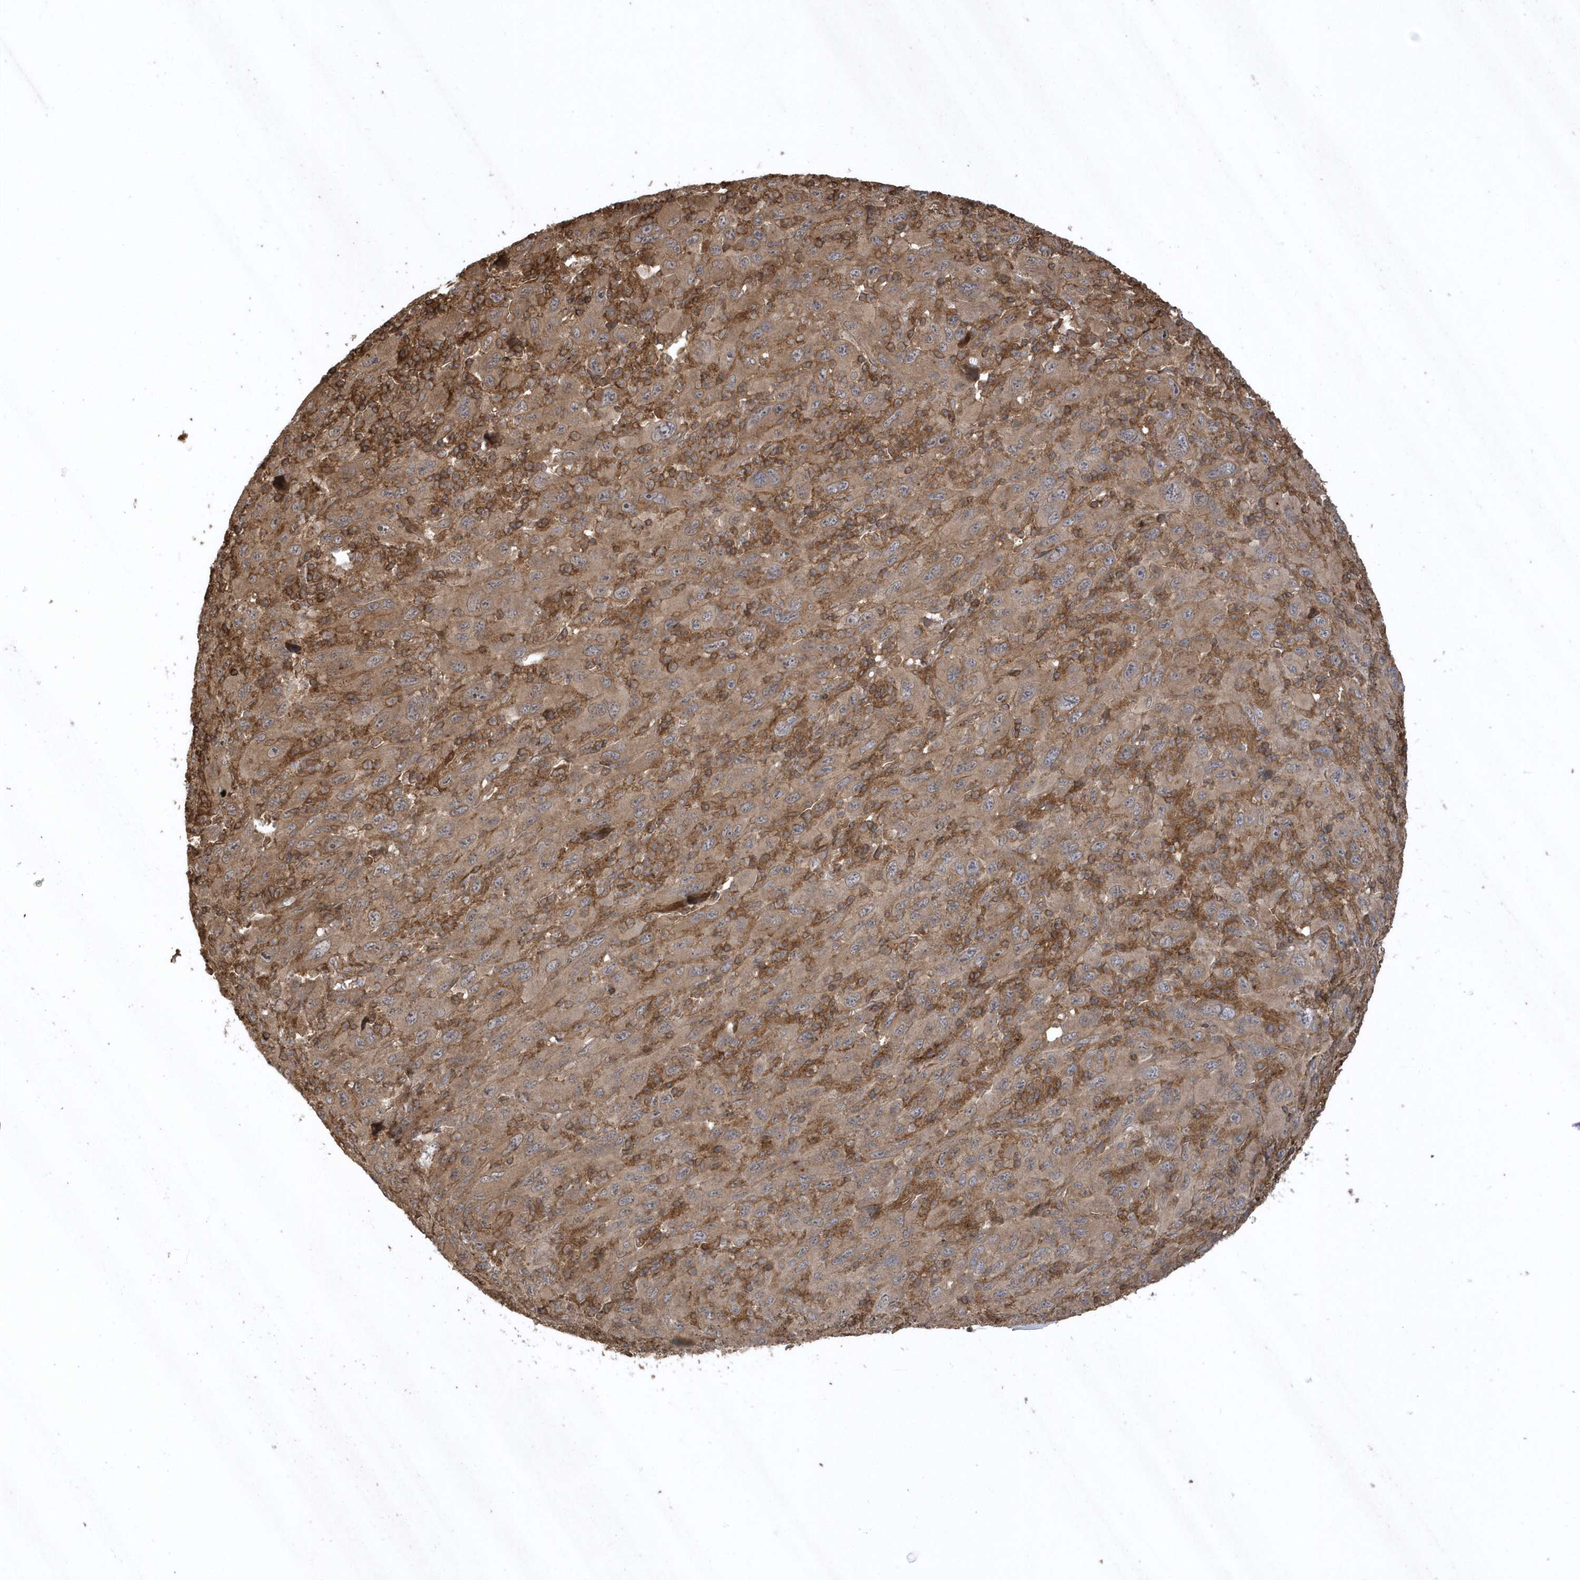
{"staining": {"intensity": "weak", "quantity": "<25%", "location": "cytoplasmic/membranous"}, "tissue": "melanoma", "cell_type": "Tumor cells", "image_type": "cancer", "snomed": [{"axis": "morphology", "description": "Malignant melanoma, Metastatic site"}, {"axis": "topography", "description": "Skin"}], "caption": "IHC of malignant melanoma (metastatic site) displays no staining in tumor cells. (Stains: DAB (3,3'-diaminobenzidine) immunohistochemistry with hematoxylin counter stain, Microscopy: brightfield microscopy at high magnification).", "gene": "SENP8", "patient": {"sex": "female", "age": 56}}